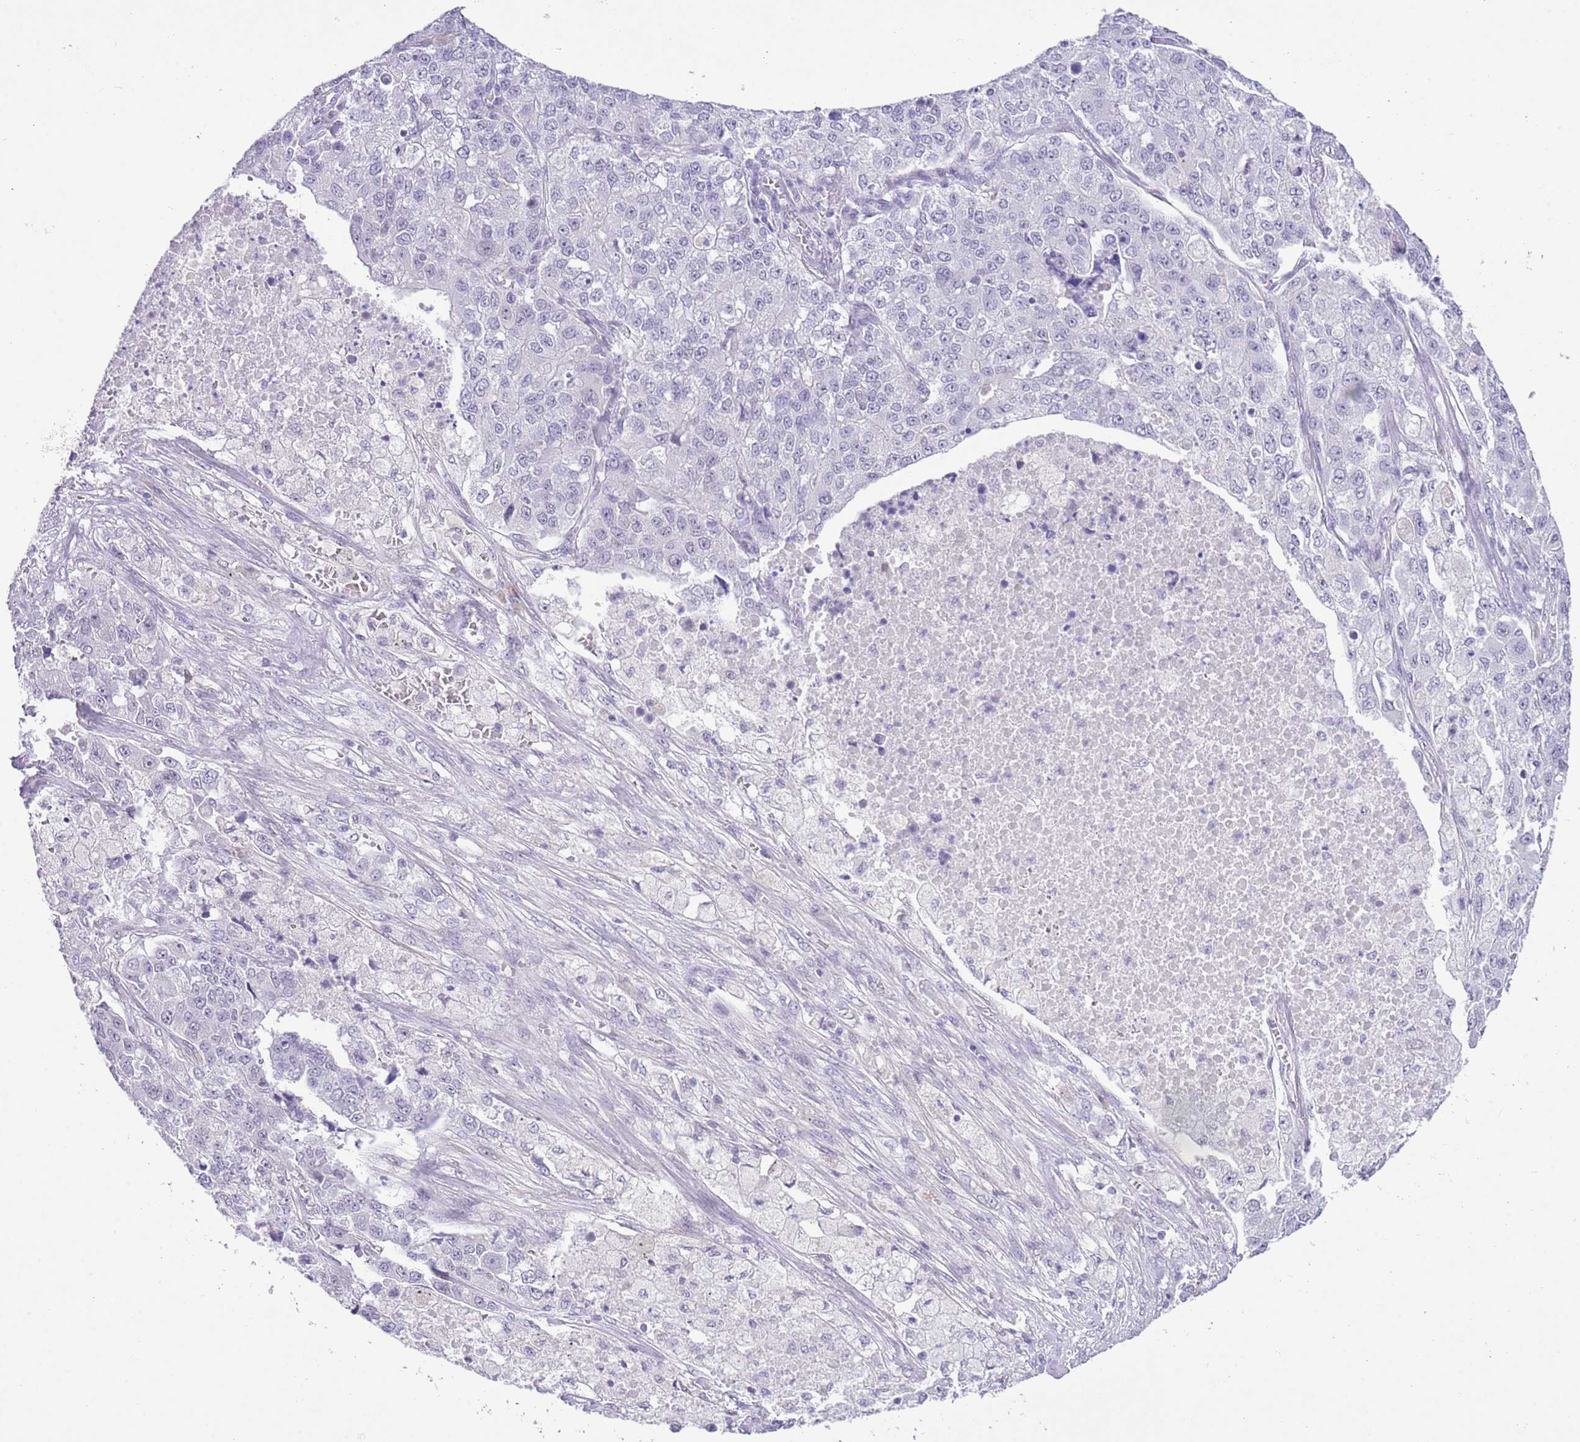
{"staining": {"intensity": "negative", "quantity": "none", "location": "none"}, "tissue": "lung cancer", "cell_type": "Tumor cells", "image_type": "cancer", "snomed": [{"axis": "morphology", "description": "Adenocarcinoma, NOS"}, {"axis": "topography", "description": "Lung"}], "caption": "Tumor cells show no significant protein expression in adenocarcinoma (lung).", "gene": "MIDN", "patient": {"sex": "male", "age": 49}}